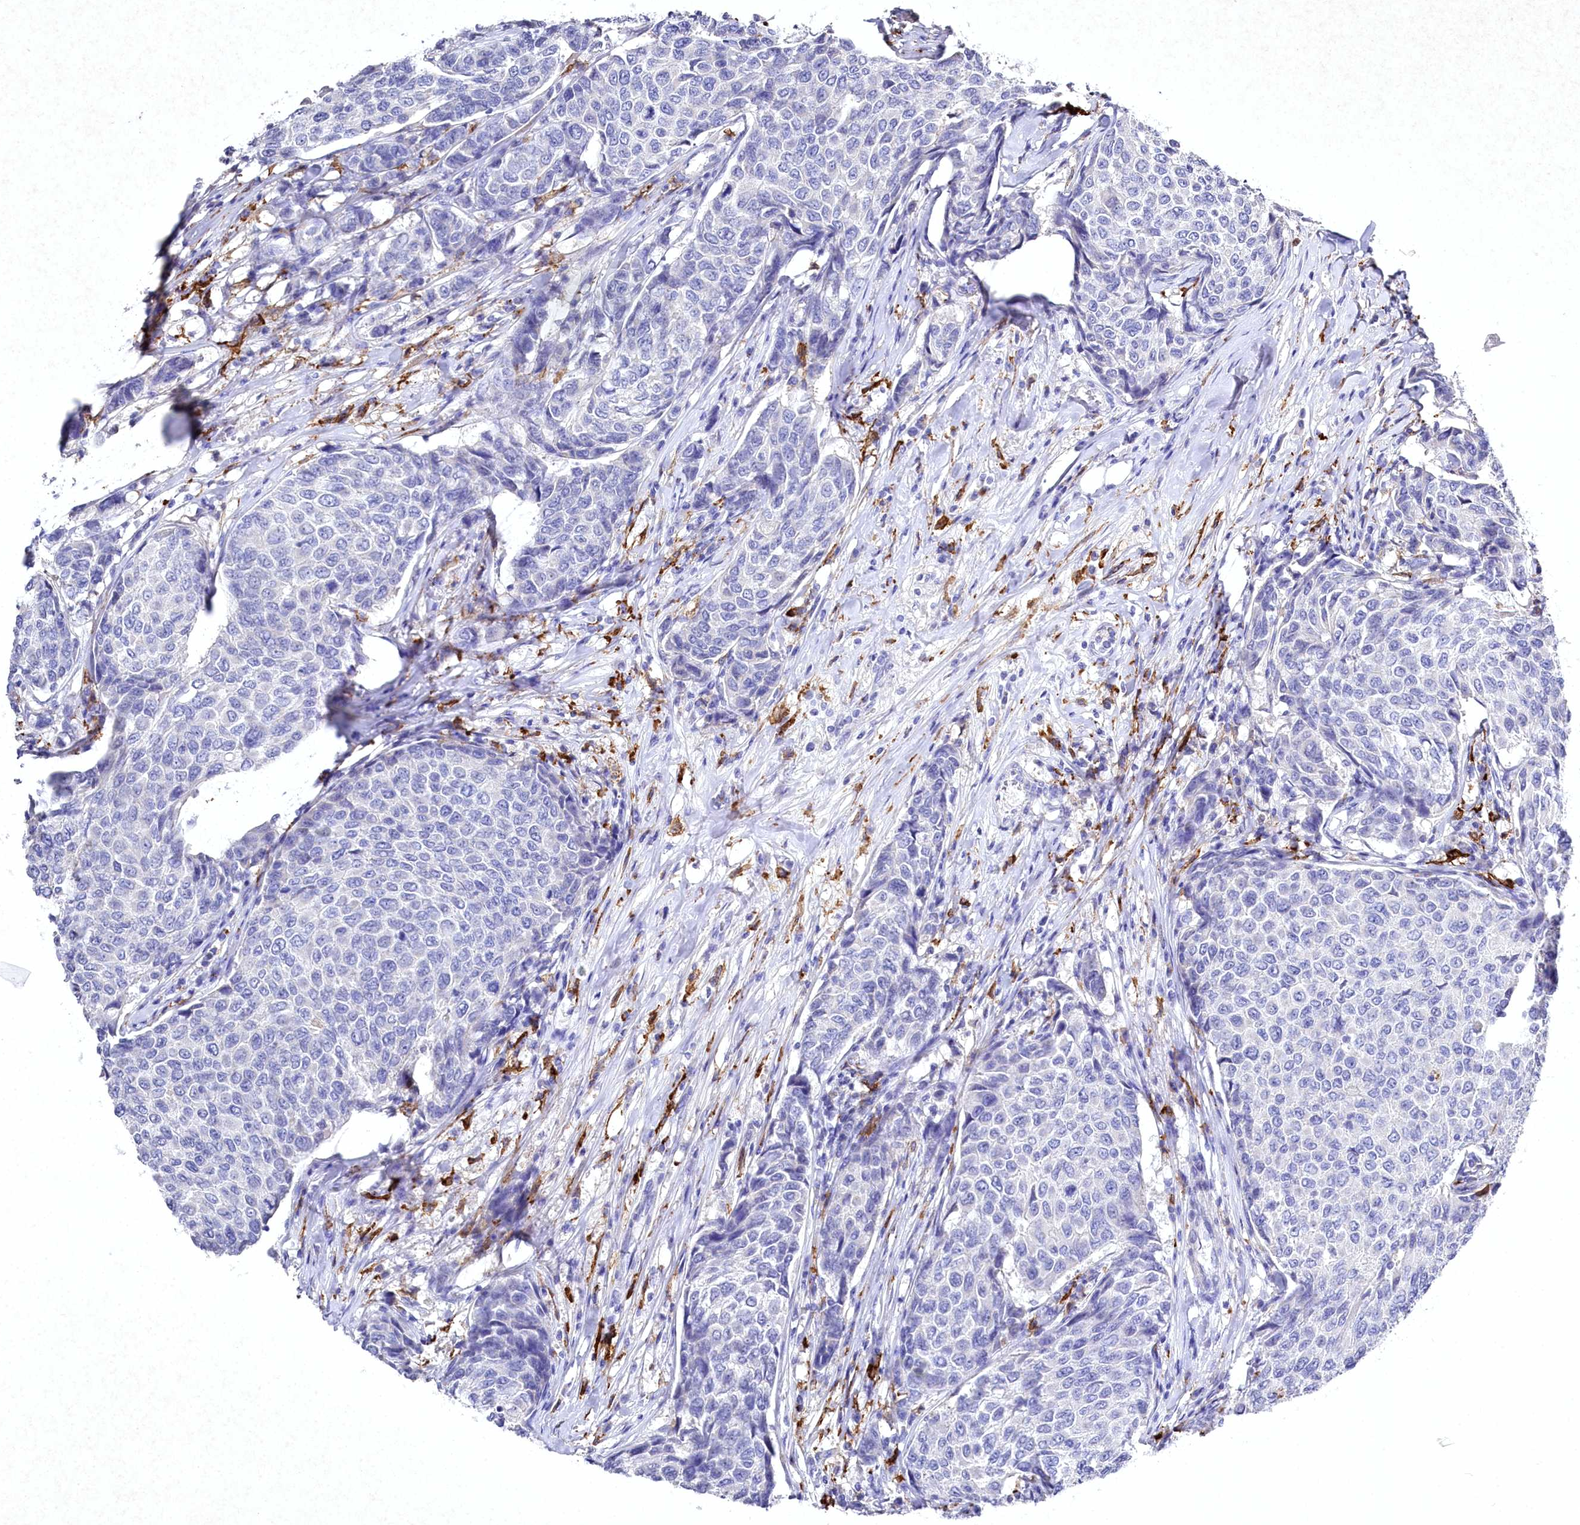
{"staining": {"intensity": "negative", "quantity": "none", "location": "none"}, "tissue": "breast cancer", "cell_type": "Tumor cells", "image_type": "cancer", "snomed": [{"axis": "morphology", "description": "Duct carcinoma"}, {"axis": "topography", "description": "Breast"}], "caption": "Immunohistochemical staining of human breast invasive ductal carcinoma demonstrates no significant staining in tumor cells.", "gene": "CLEC4M", "patient": {"sex": "female", "age": 55}}